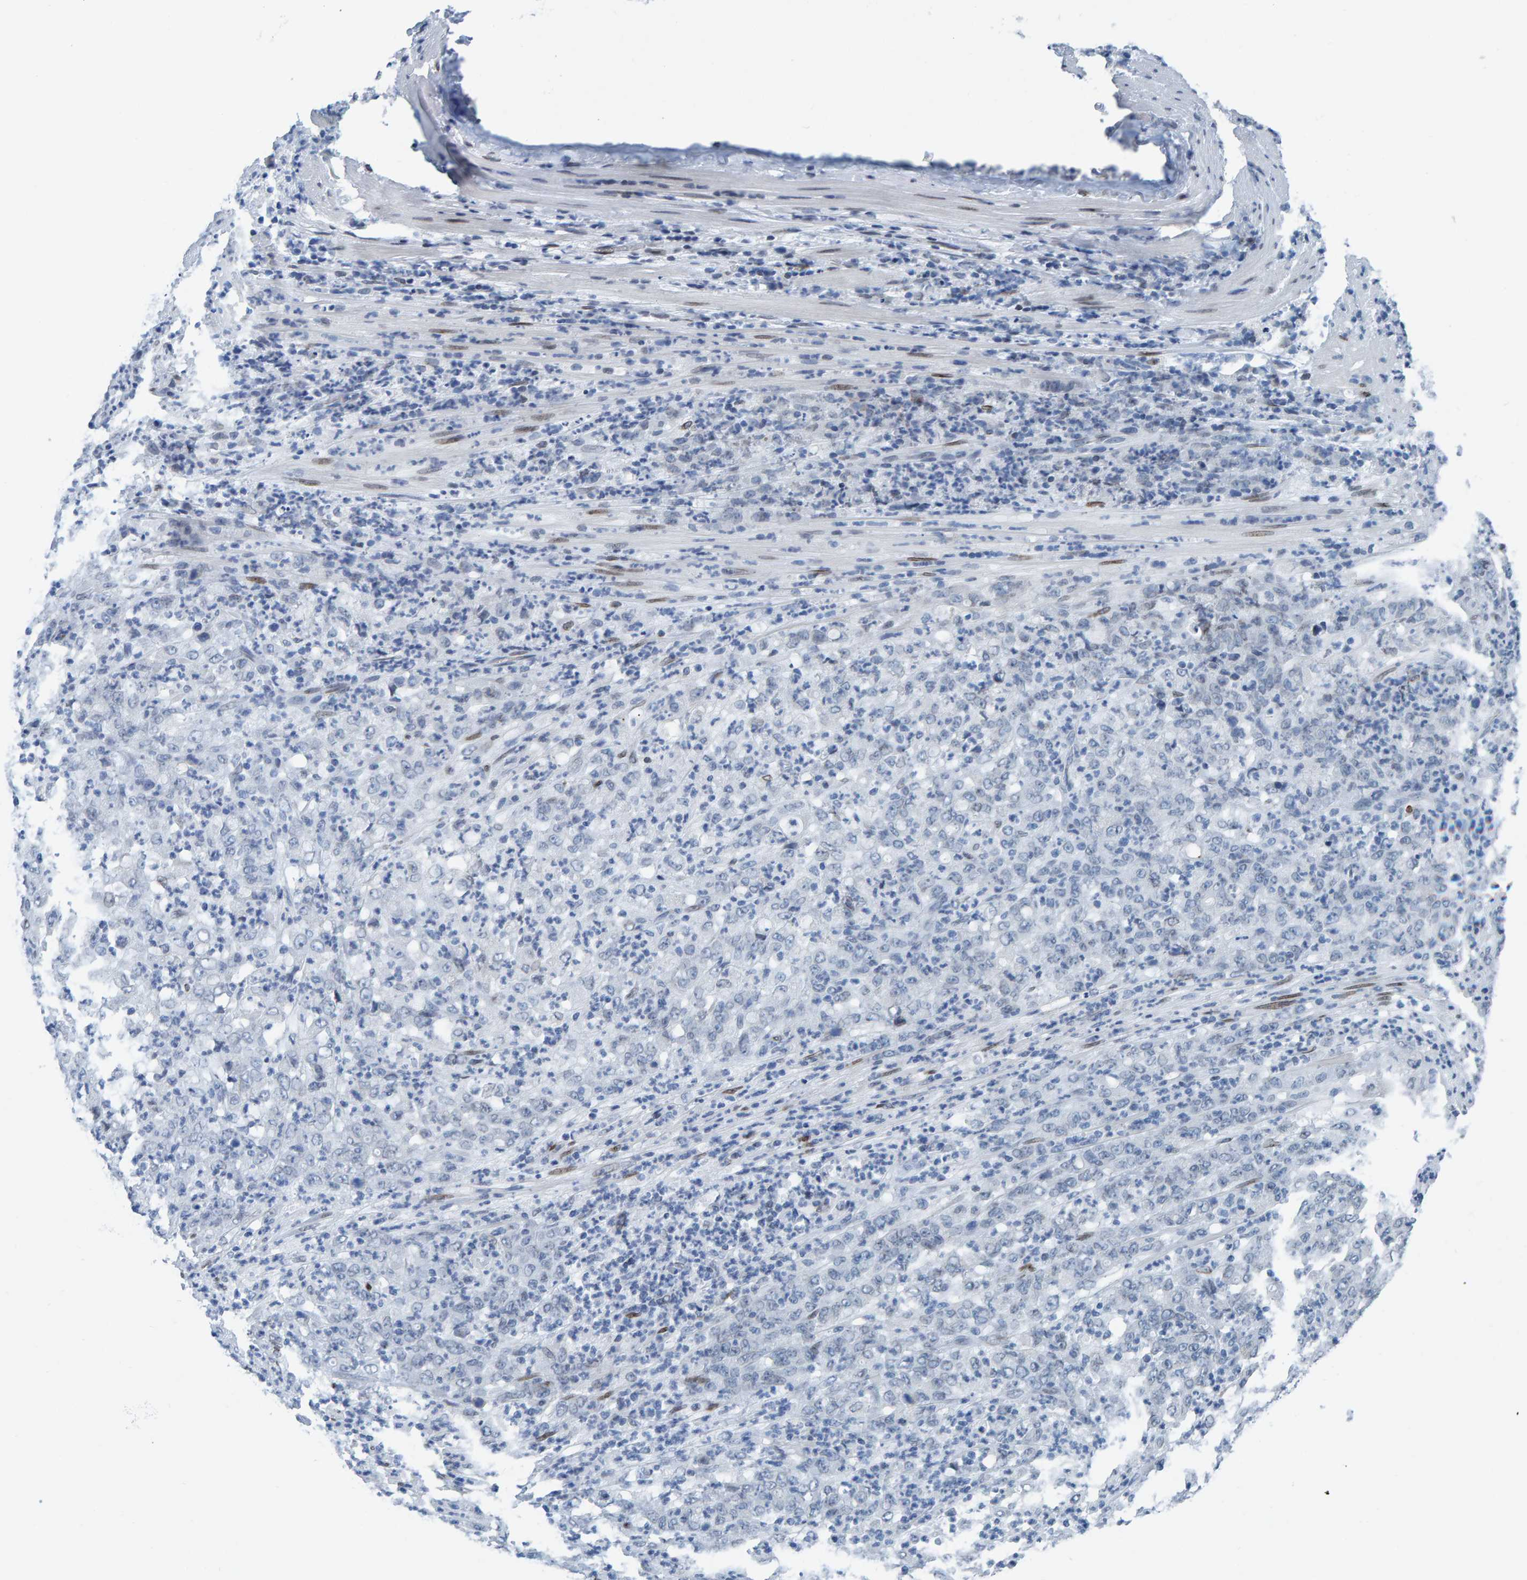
{"staining": {"intensity": "negative", "quantity": "none", "location": "none"}, "tissue": "stomach cancer", "cell_type": "Tumor cells", "image_type": "cancer", "snomed": [{"axis": "morphology", "description": "Adenocarcinoma, NOS"}, {"axis": "topography", "description": "Stomach, lower"}], "caption": "An image of human stomach cancer is negative for staining in tumor cells. (Brightfield microscopy of DAB IHC at high magnification).", "gene": "LMNB2", "patient": {"sex": "female", "age": 71}}